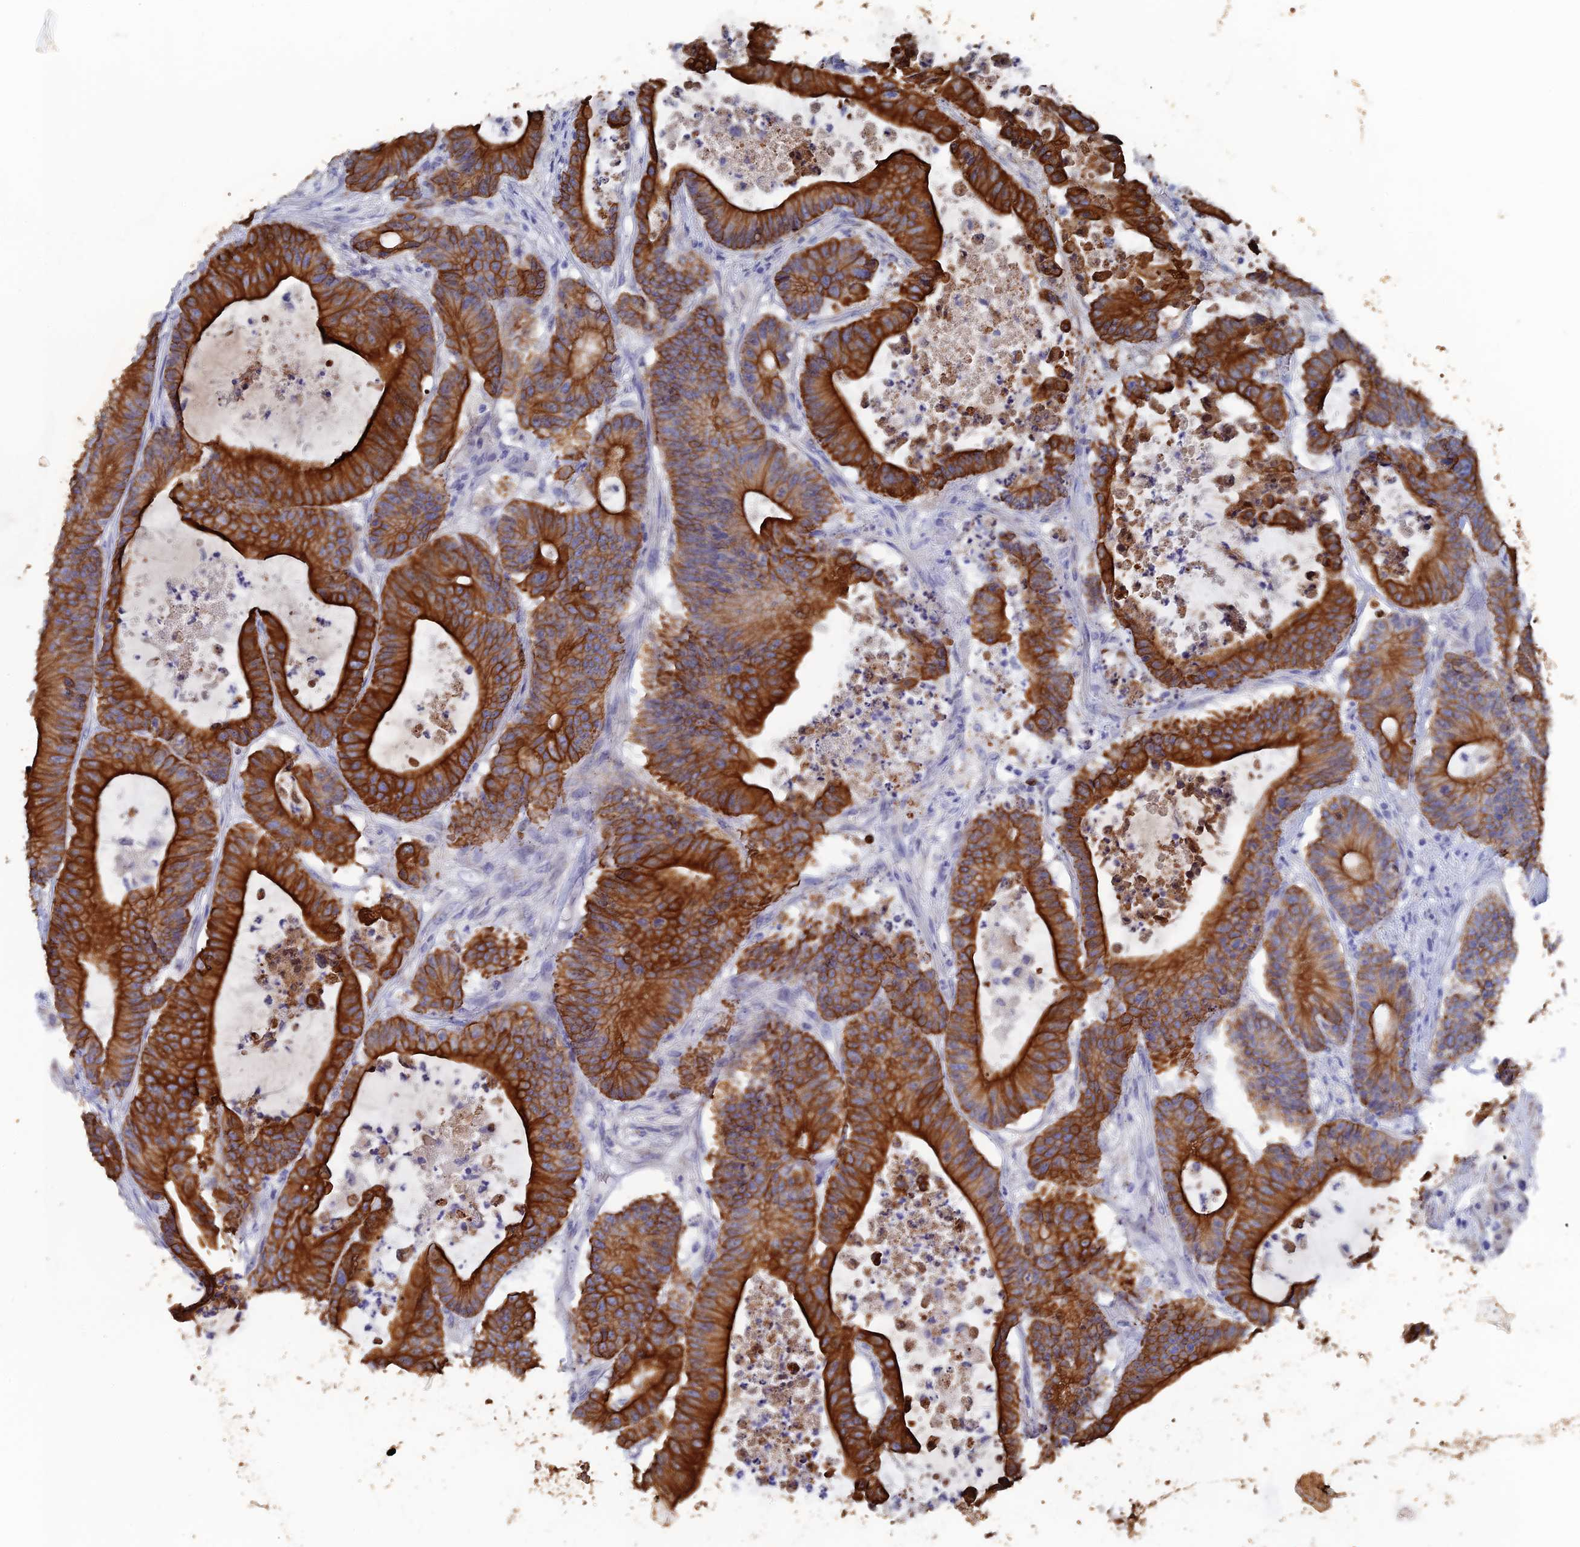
{"staining": {"intensity": "strong", "quantity": ">75%", "location": "cytoplasmic/membranous"}, "tissue": "colorectal cancer", "cell_type": "Tumor cells", "image_type": "cancer", "snomed": [{"axis": "morphology", "description": "Adenocarcinoma, NOS"}, {"axis": "topography", "description": "Colon"}], "caption": "Immunohistochemical staining of human colorectal cancer (adenocarcinoma) exhibits high levels of strong cytoplasmic/membranous positivity in about >75% of tumor cells.", "gene": "SRFBP1", "patient": {"sex": "female", "age": 84}}